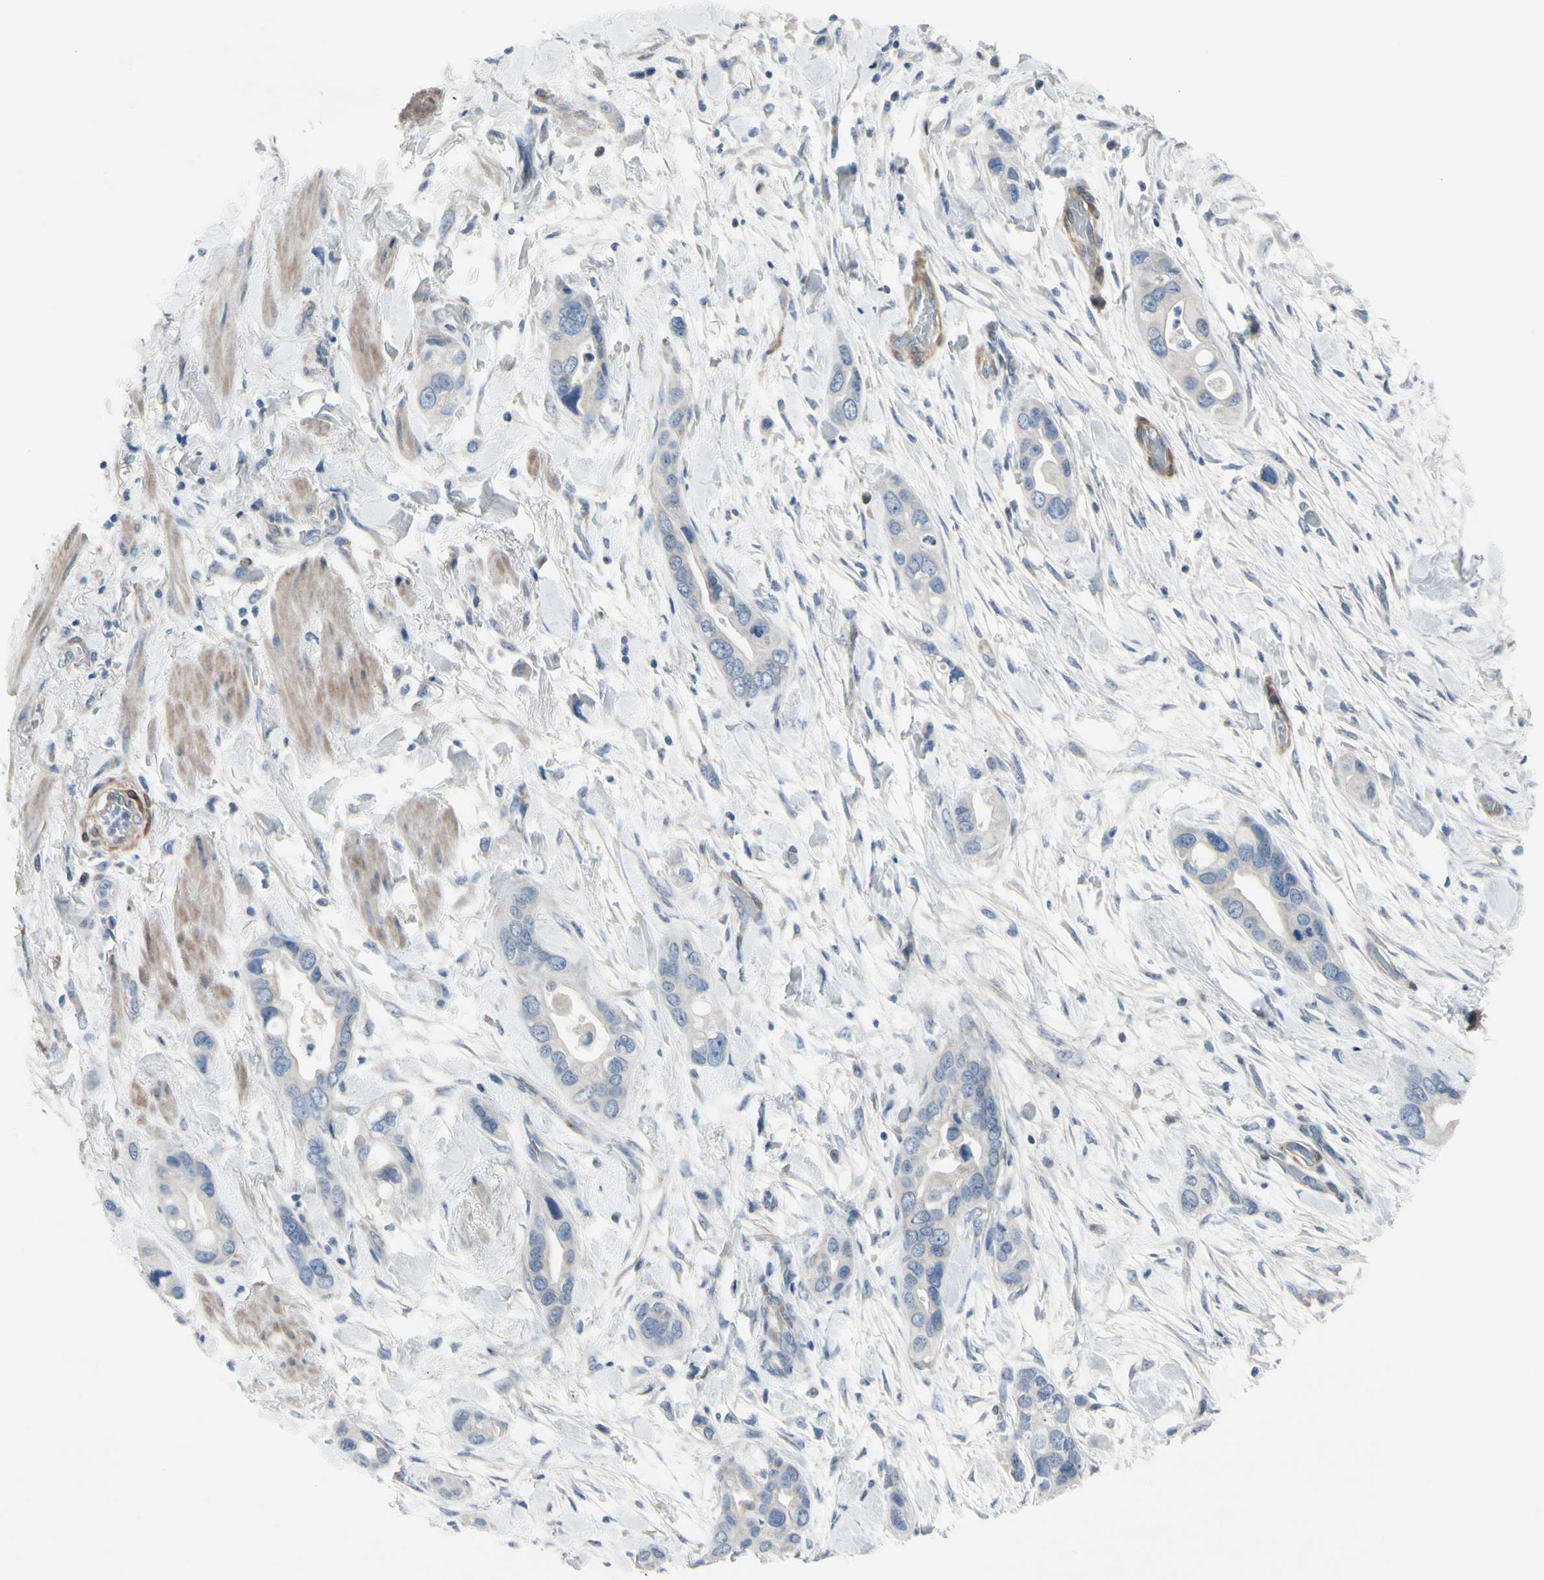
{"staining": {"intensity": "negative", "quantity": "none", "location": "none"}, "tissue": "pancreatic cancer", "cell_type": "Tumor cells", "image_type": "cancer", "snomed": [{"axis": "morphology", "description": "Adenocarcinoma, NOS"}, {"axis": "topography", "description": "Pancreas"}], "caption": "Adenocarcinoma (pancreatic) was stained to show a protein in brown. There is no significant expression in tumor cells.", "gene": "MAP2", "patient": {"sex": "female", "age": 77}}